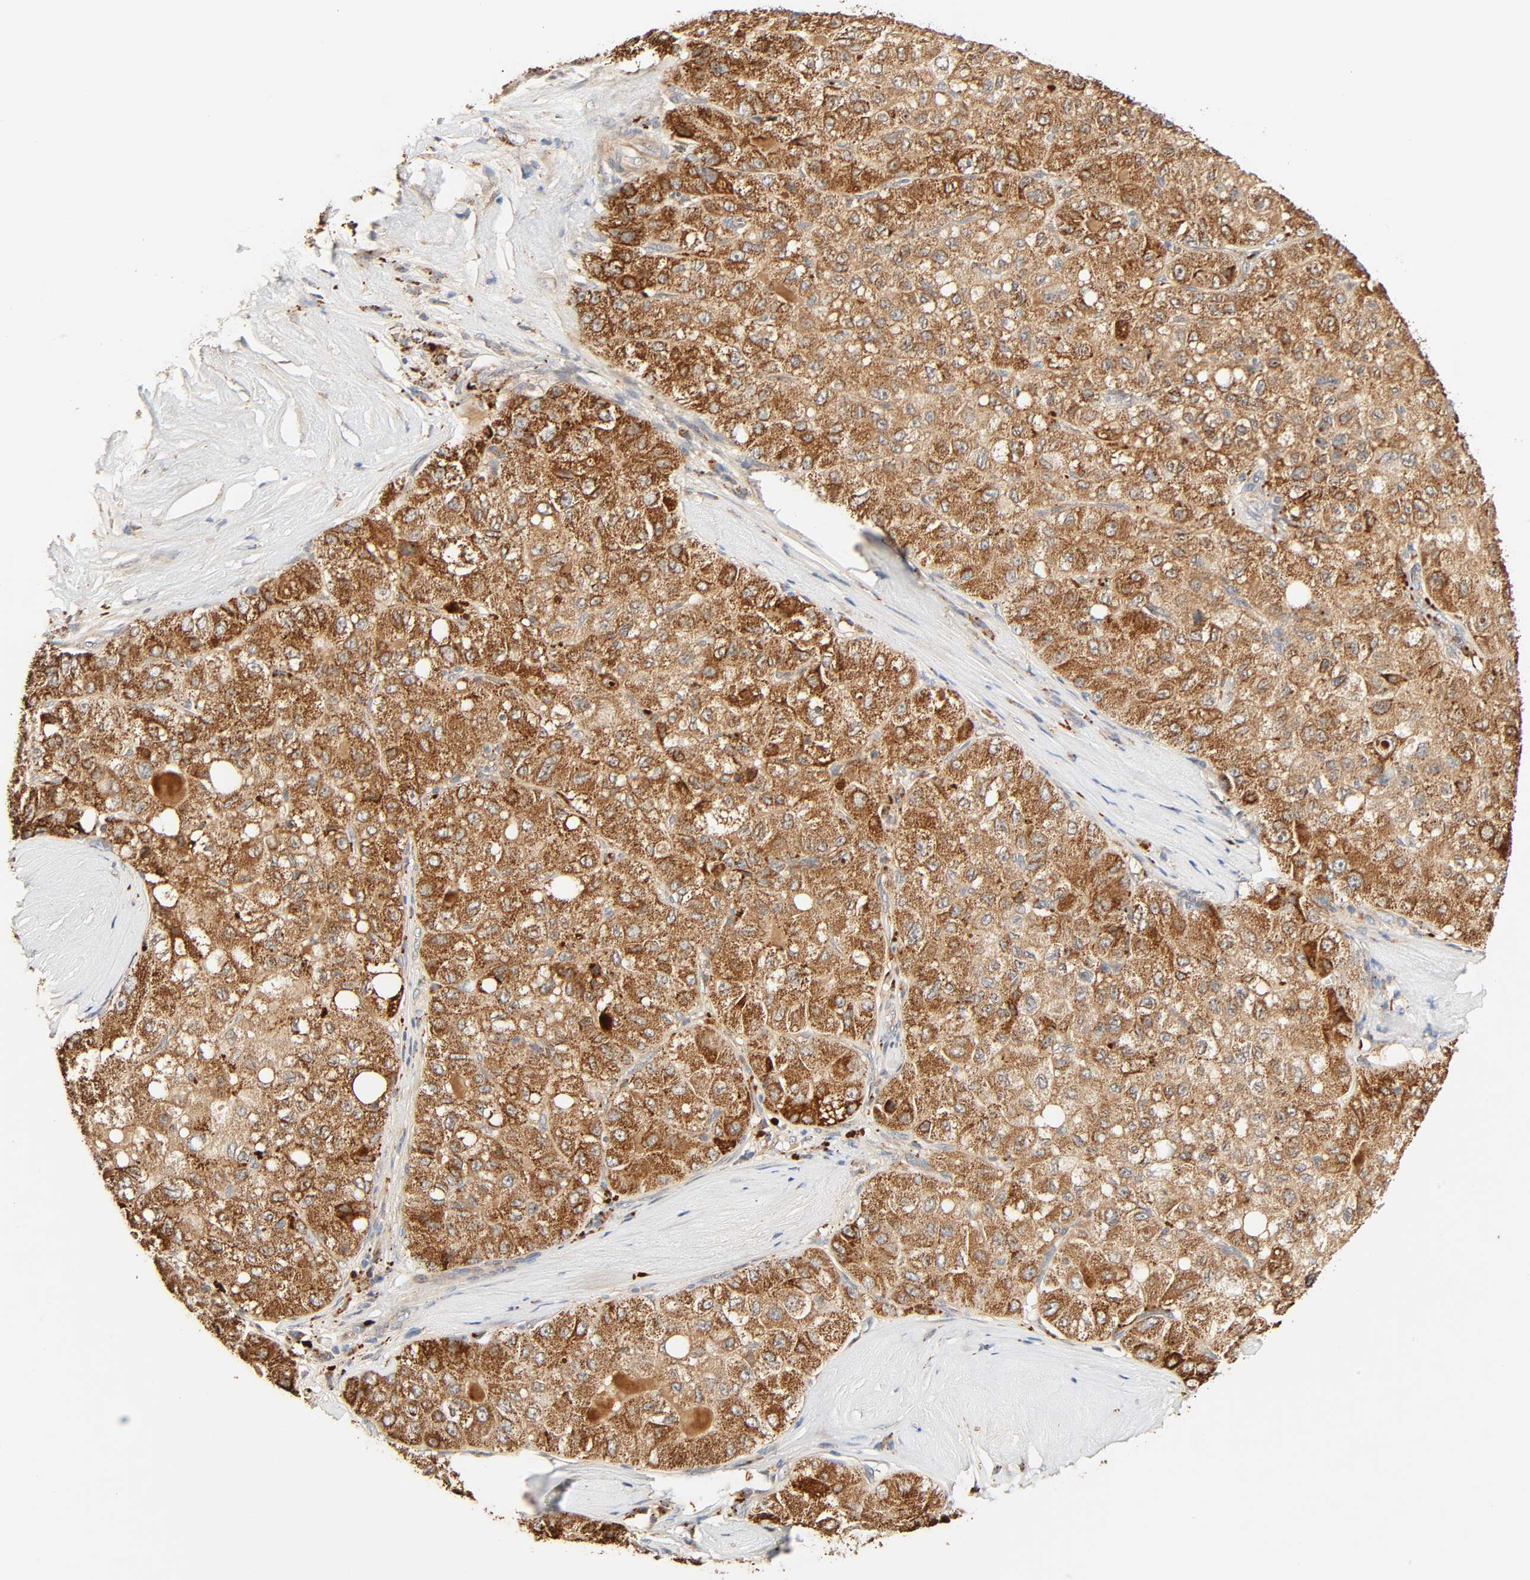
{"staining": {"intensity": "strong", "quantity": ">75%", "location": "cytoplasmic/membranous"}, "tissue": "liver cancer", "cell_type": "Tumor cells", "image_type": "cancer", "snomed": [{"axis": "morphology", "description": "Carcinoma, Hepatocellular, NOS"}, {"axis": "topography", "description": "Liver"}], "caption": "A brown stain highlights strong cytoplasmic/membranous staining of a protein in liver hepatocellular carcinoma tumor cells.", "gene": "MAPK6", "patient": {"sex": "male", "age": 80}}